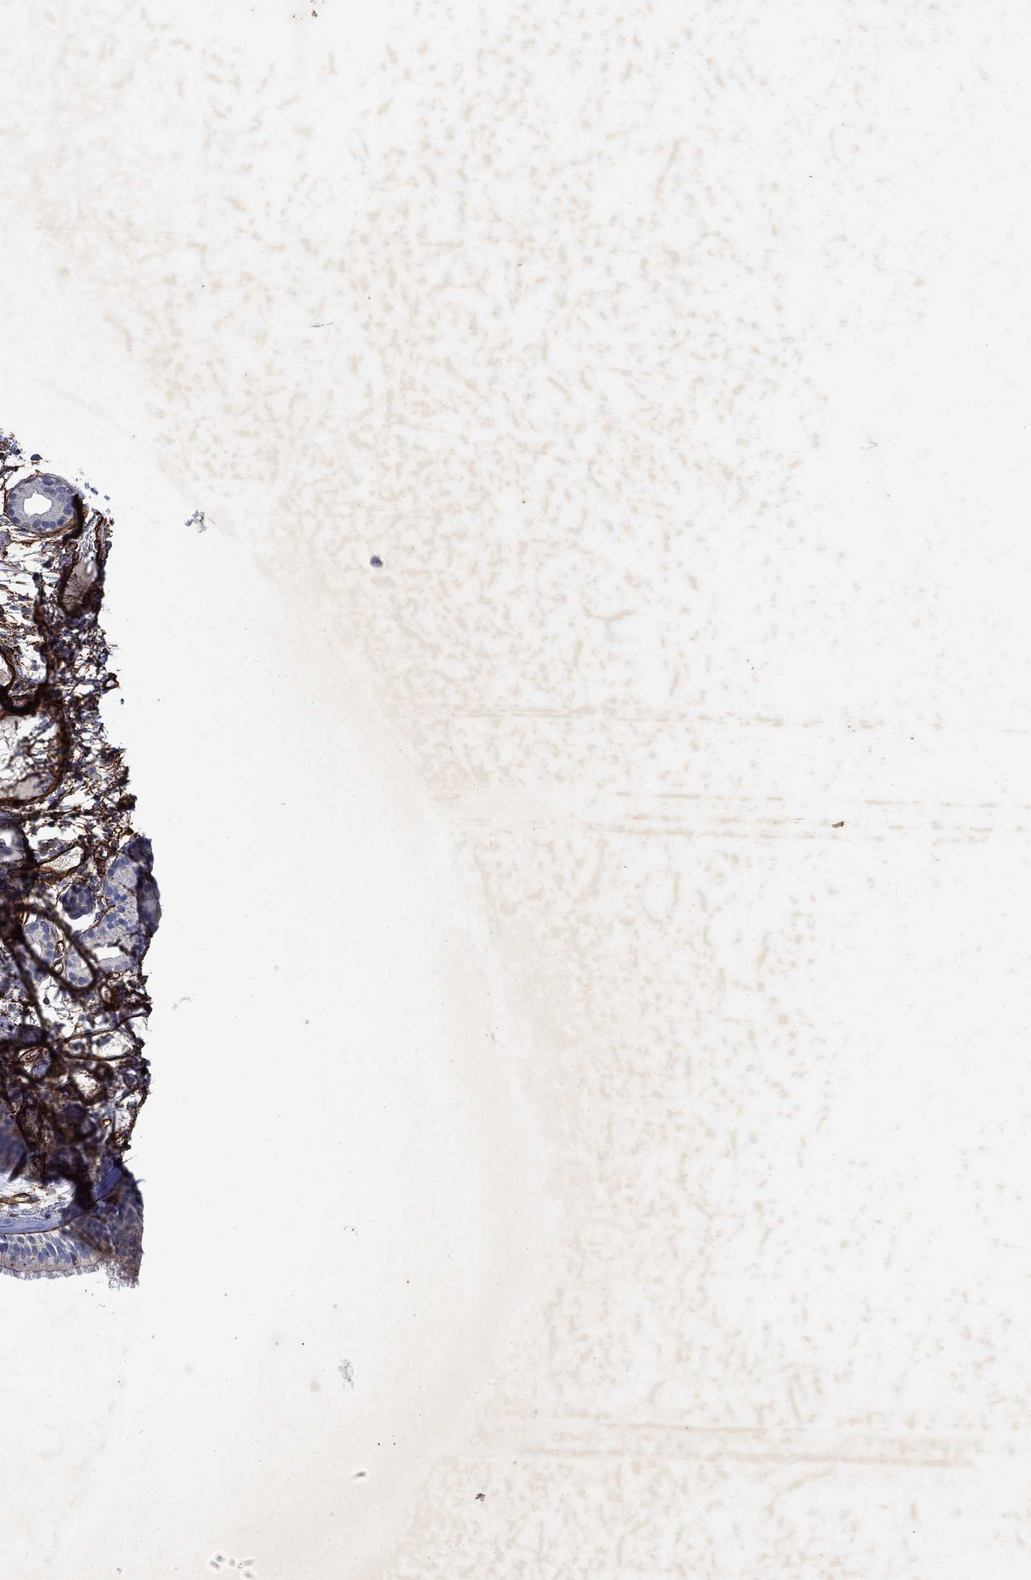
{"staining": {"intensity": "moderate", "quantity": "<25%", "location": "cytoplasmic/membranous"}, "tissue": "nasopharynx", "cell_type": "Respiratory epithelial cells", "image_type": "normal", "snomed": [{"axis": "morphology", "description": "Normal tissue, NOS"}, {"axis": "topography", "description": "Nasopharynx"}], "caption": "Nasopharynx stained with DAB (3,3'-diaminobenzidine) IHC reveals low levels of moderate cytoplasmic/membranous staining in approximately <25% of respiratory epithelial cells.", "gene": "COL4A2", "patient": {"sex": "female", "age": 81}}